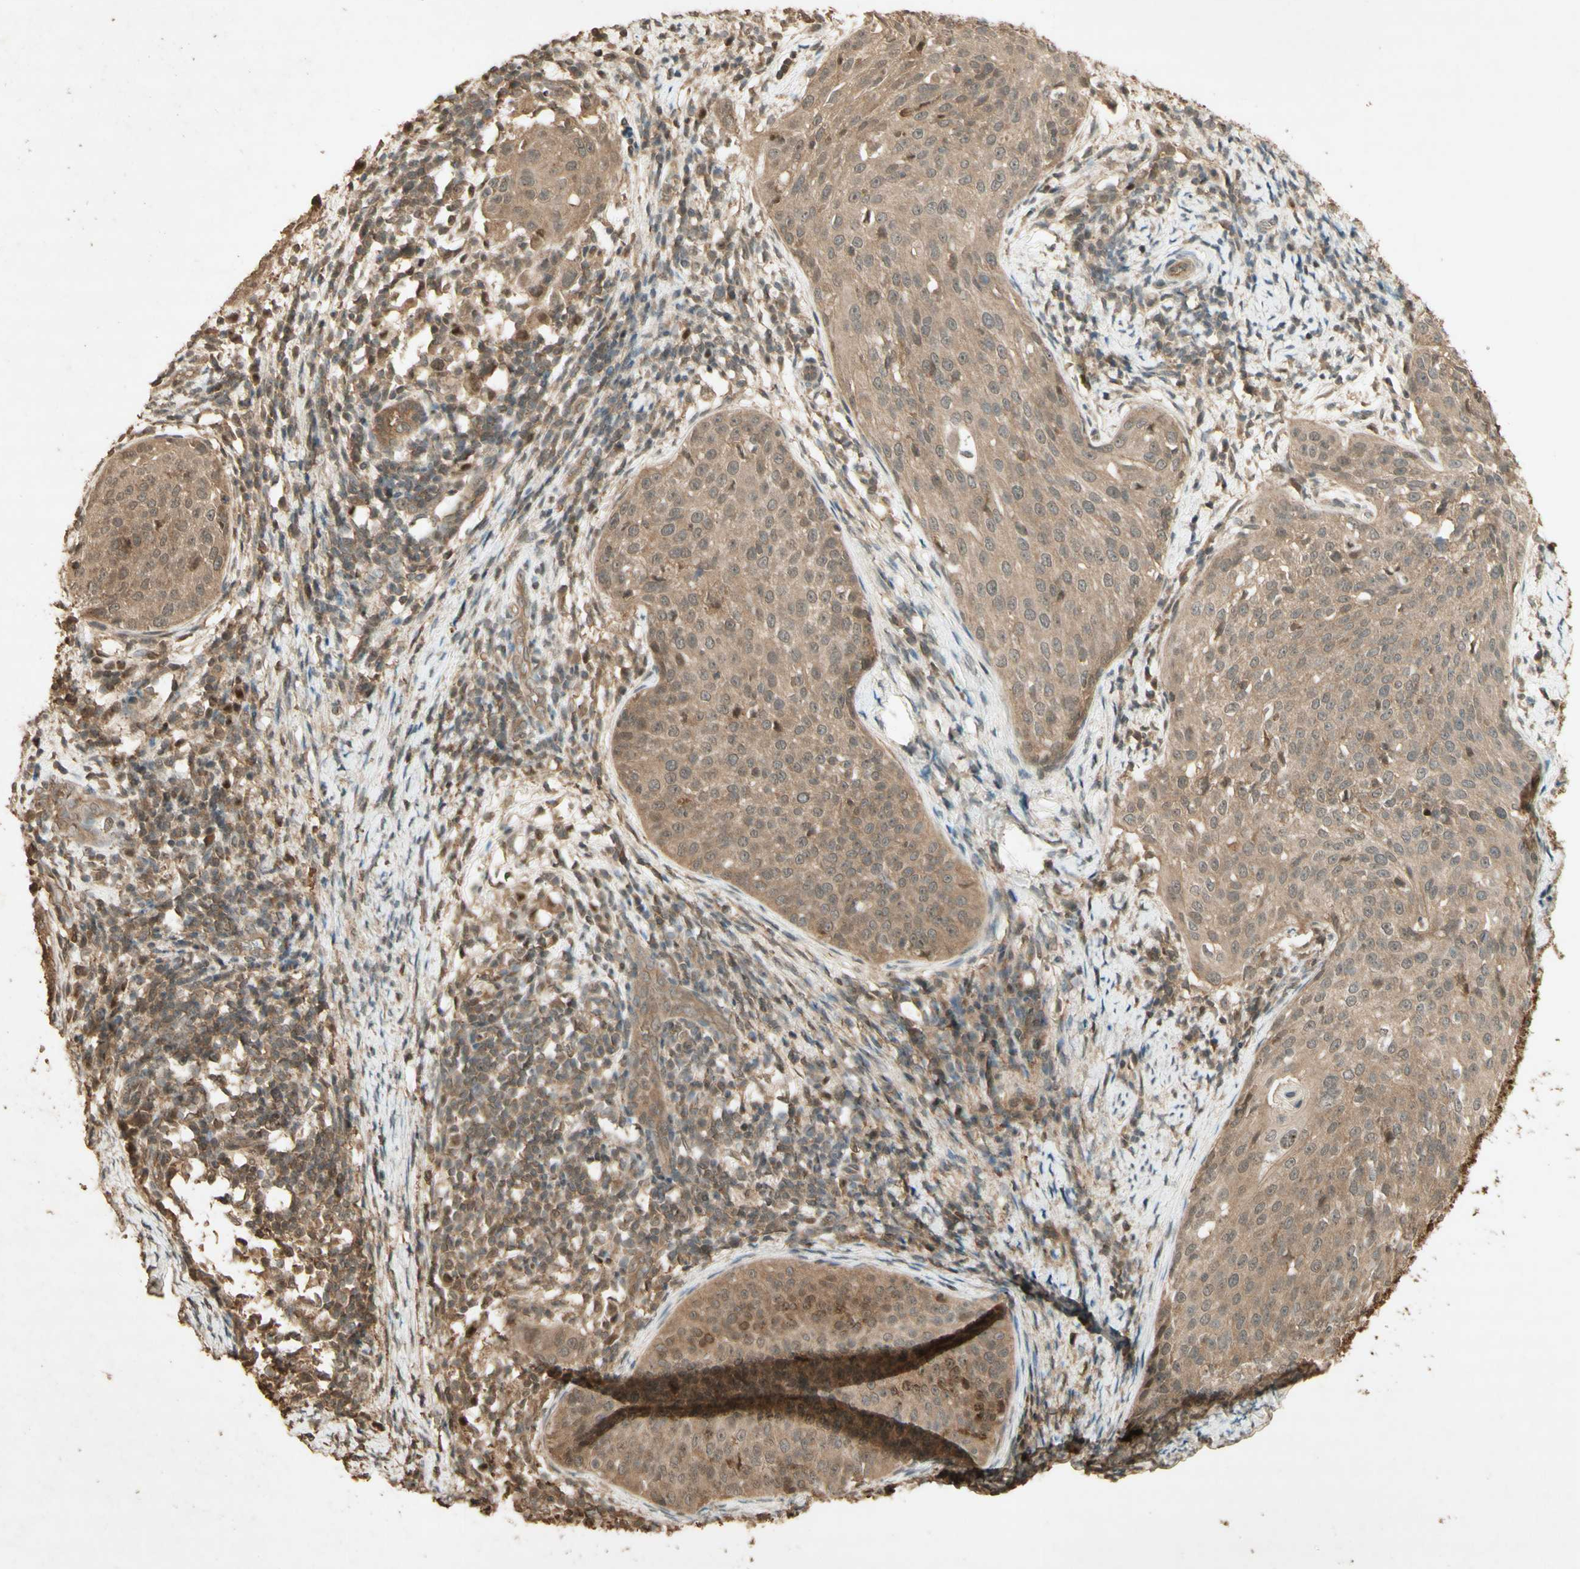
{"staining": {"intensity": "moderate", "quantity": ">75%", "location": "cytoplasmic/membranous"}, "tissue": "cervical cancer", "cell_type": "Tumor cells", "image_type": "cancer", "snomed": [{"axis": "morphology", "description": "Squamous cell carcinoma, NOS"}, {"axis": "topography", "description": "Cervix"}], "caption": "A brown stain shows moderate cytoplasmic/membranous positivity of a protein in cervical cancer tumor cells.", "gene": "SMAD9", "patient": {"sex": "female", "age": 51}}